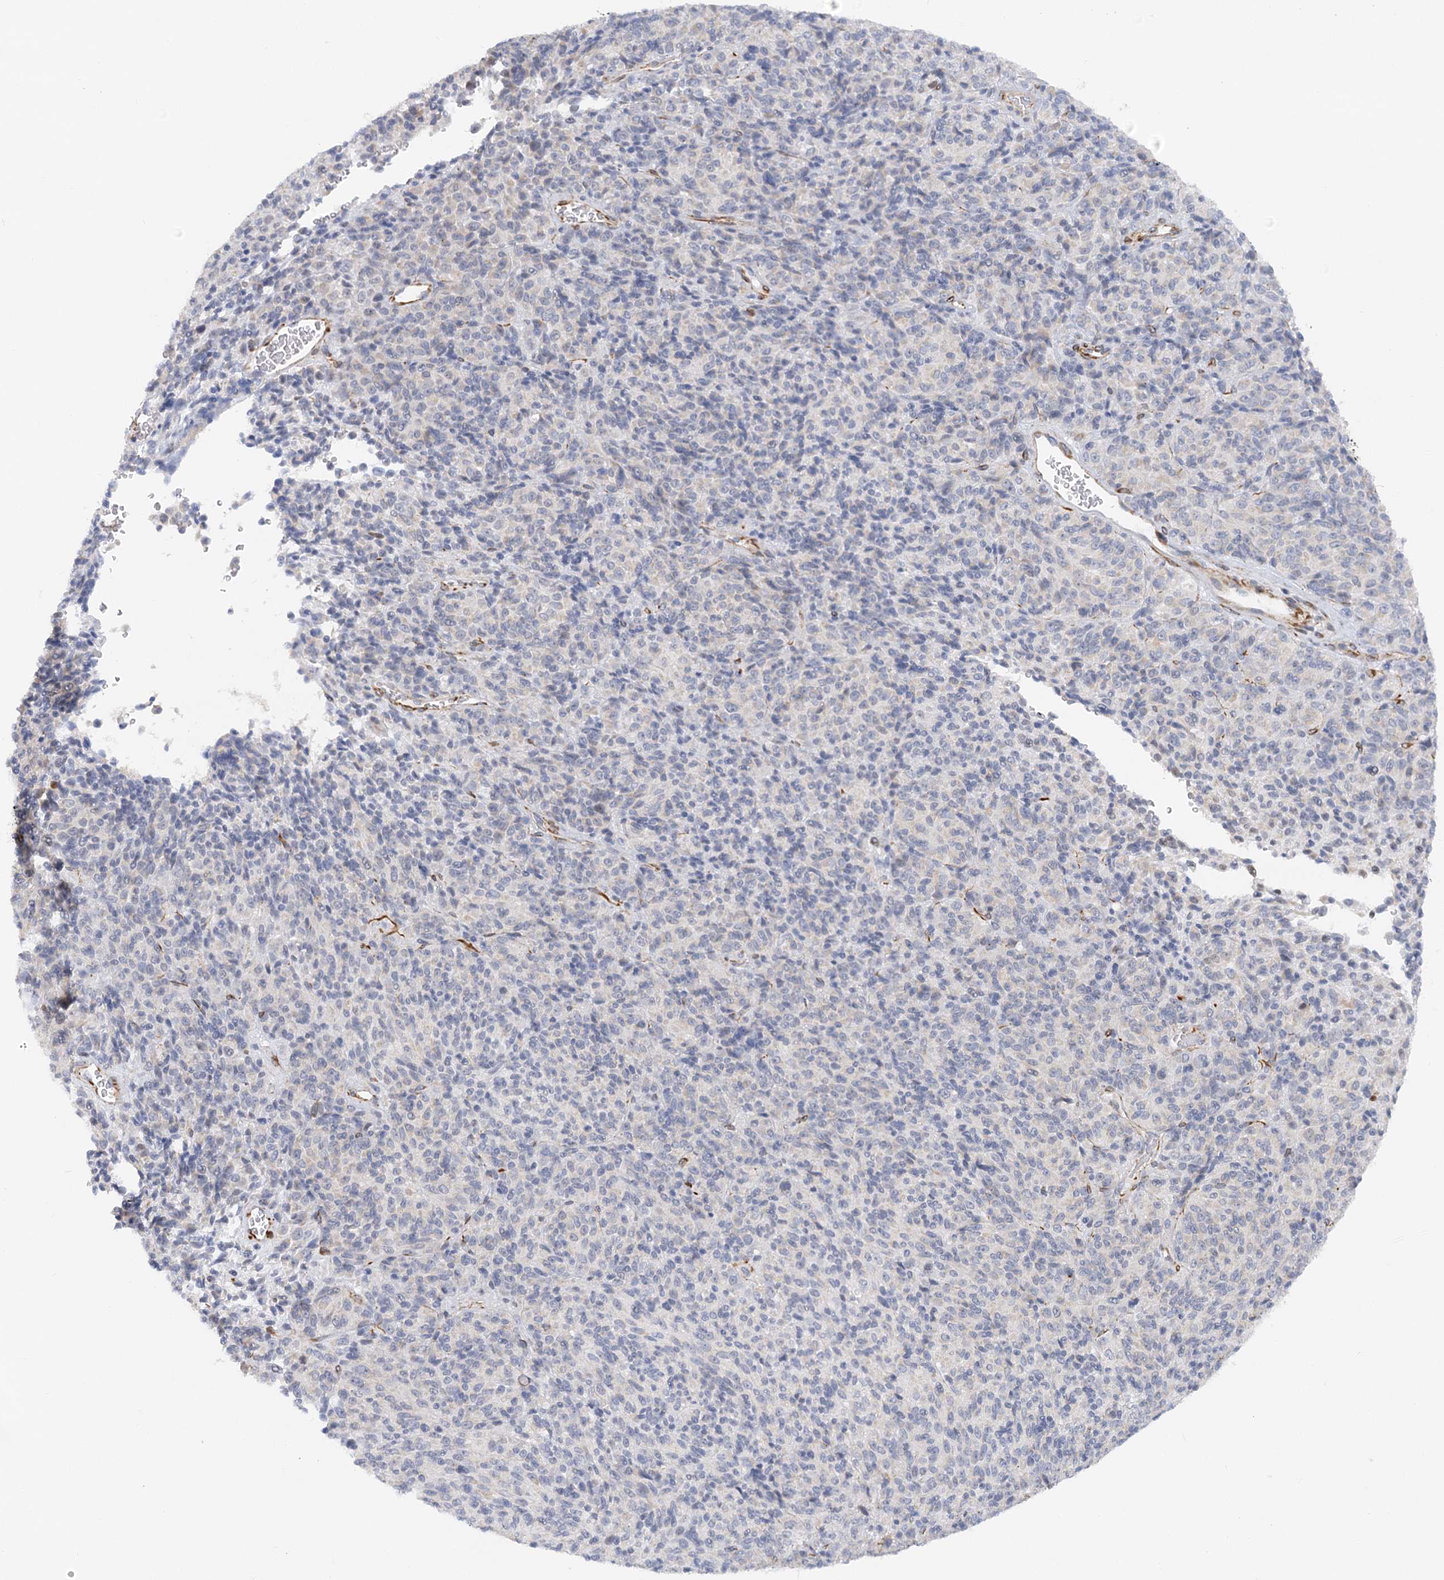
{"staining": {"intensity": "negative", "quantity": "none", "location": "none"}, "tissue": "melanoma", "cell_type": "Tumor cells", "image_type": "cancer", "snomed": [{"axis": "morphology", "description": "Malignant melanoma, Metastatic site"}, {"axis": "topography", "description": "Brain"}], "caption": "A micrograph of human malignant melanoma (metastatic site) is negative for staining in tumor cells.", "gene": "NELL2", "patient": {"sex": "female", "age": 56}}